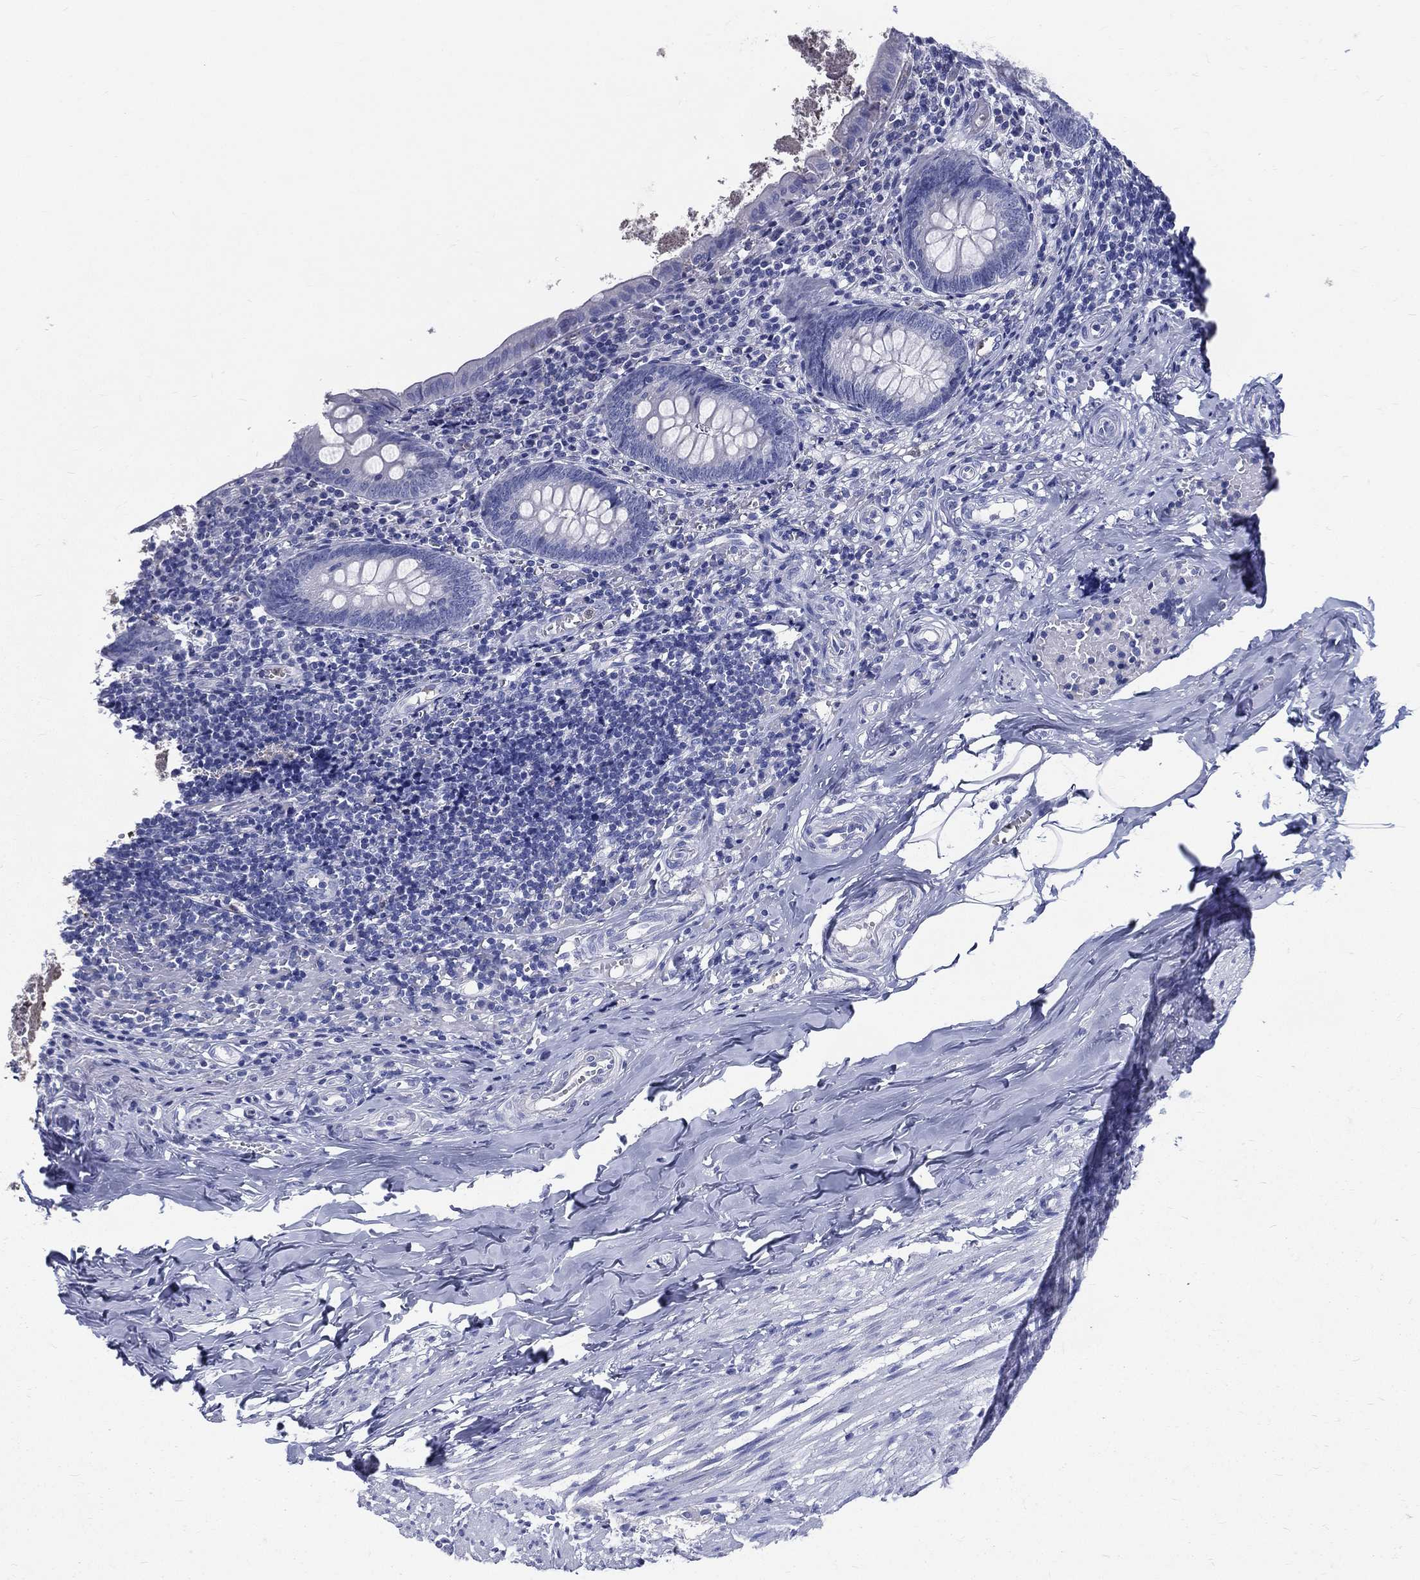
{"staining": {"intensity": "negative", "quantity": "none", "location": "none"}, "tissue": "appendix", "cell_type": "Glandular cells", "image_type": "normal", "snomed": [{"axis": "morphology", "description": "Normal tissue, NOS"}, {"axis": "topography", "description": "Appendix"}], "caption": "Protein analysis of unremarkable appendix exhibits no significant expression in glandular cells. (Brightfield microscopy of DAB immunohistochemistry at high magnification).", "gene": "DEFB121", "patient": {"sex": "female", "age": 23}}